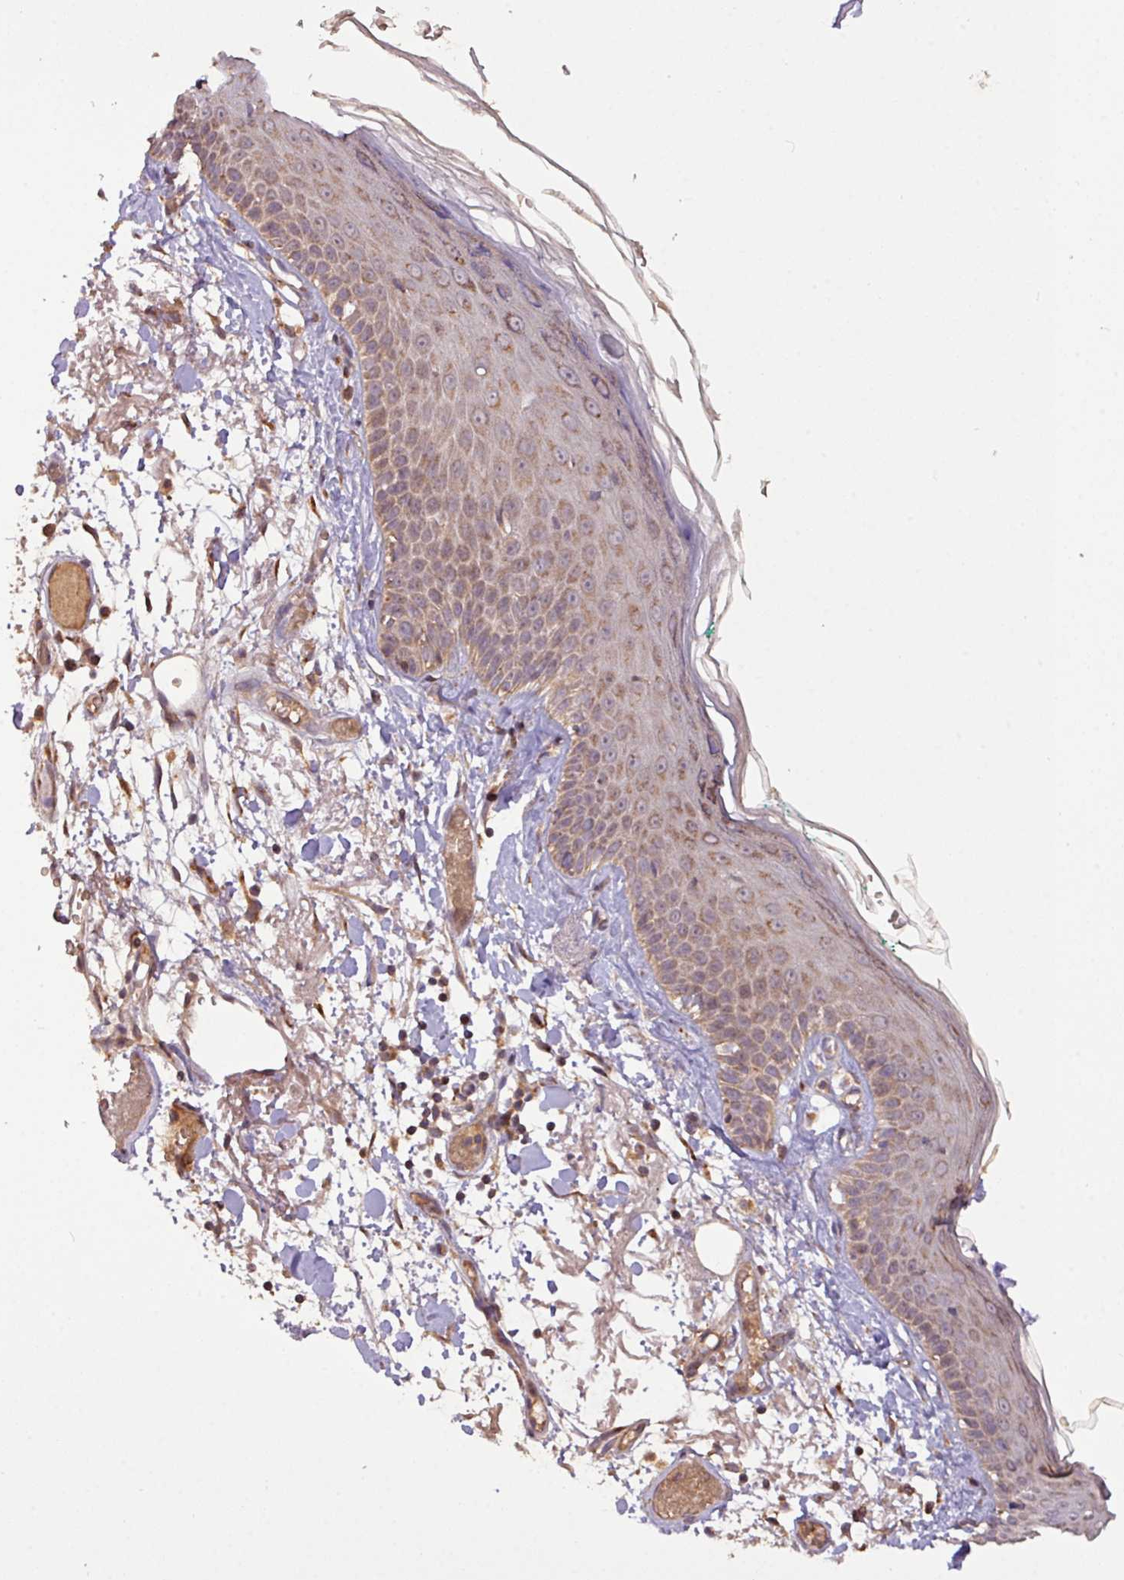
{"staining": {"intensity": "moderate", "quantity": ">75%", "location": "cytoplasmic/membranous"}, "tissue": "skin", "cell_type": "Fibroblasts", "image_type": "normal", "snomed": [{"axis": "morphology", "description": "Normal tissue, NOS"}, {"axis": "topography", "description": "Skin"}], "caption": "High-magnification brightfield microscopy of unremarkable skin stained with DAB (3,3'-diaminobenzidine) (brown) and counterstained with hematoxylin (blue). fibroblasts exhibit moderate cytoplasmic/membranous positivity is seen in about>75% of cells.", "gene": "YPEL1", "patient": {"sex": "male", "age": 79}}